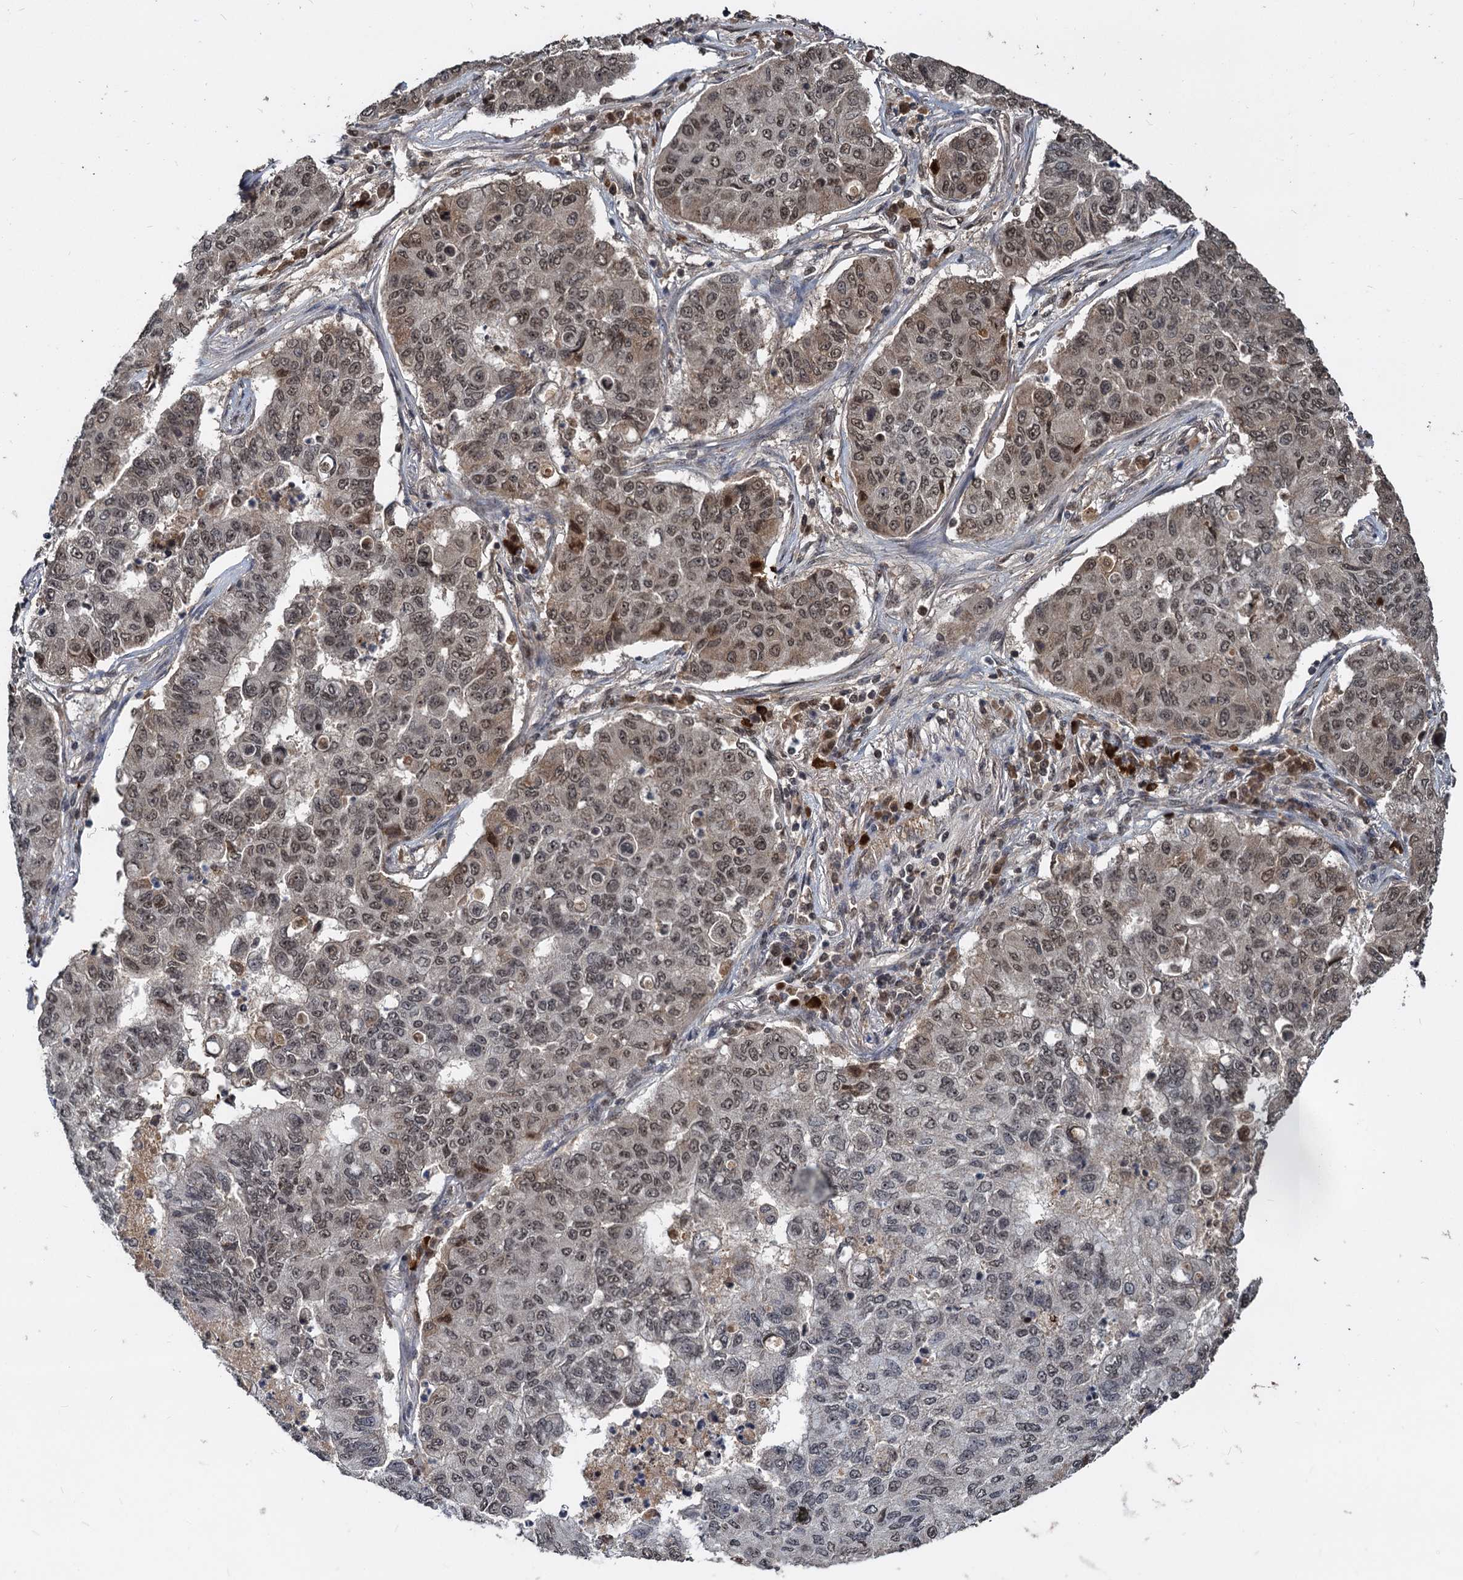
{"staining": {"intensity": "moderate", "quantity": "<25%", "location": "nuclear"}, "tissue": "lung cancer", "cell_type": "Tumor cells", "image_type": "cancer", "snomed": [{"axis": "morphology", "description": "Squamous cell carcinoma, NOS"}, {"axis": "topography", "description": "Lung"}], "caption": "Lung cancer (squamous cell carcinoma) stained for a protein (brown) reveals moderate nuclear positive expression in approximately <25% of tumor cells.", "gene": "FAM216B", "patient": {"sex": "male", "age": 74}}